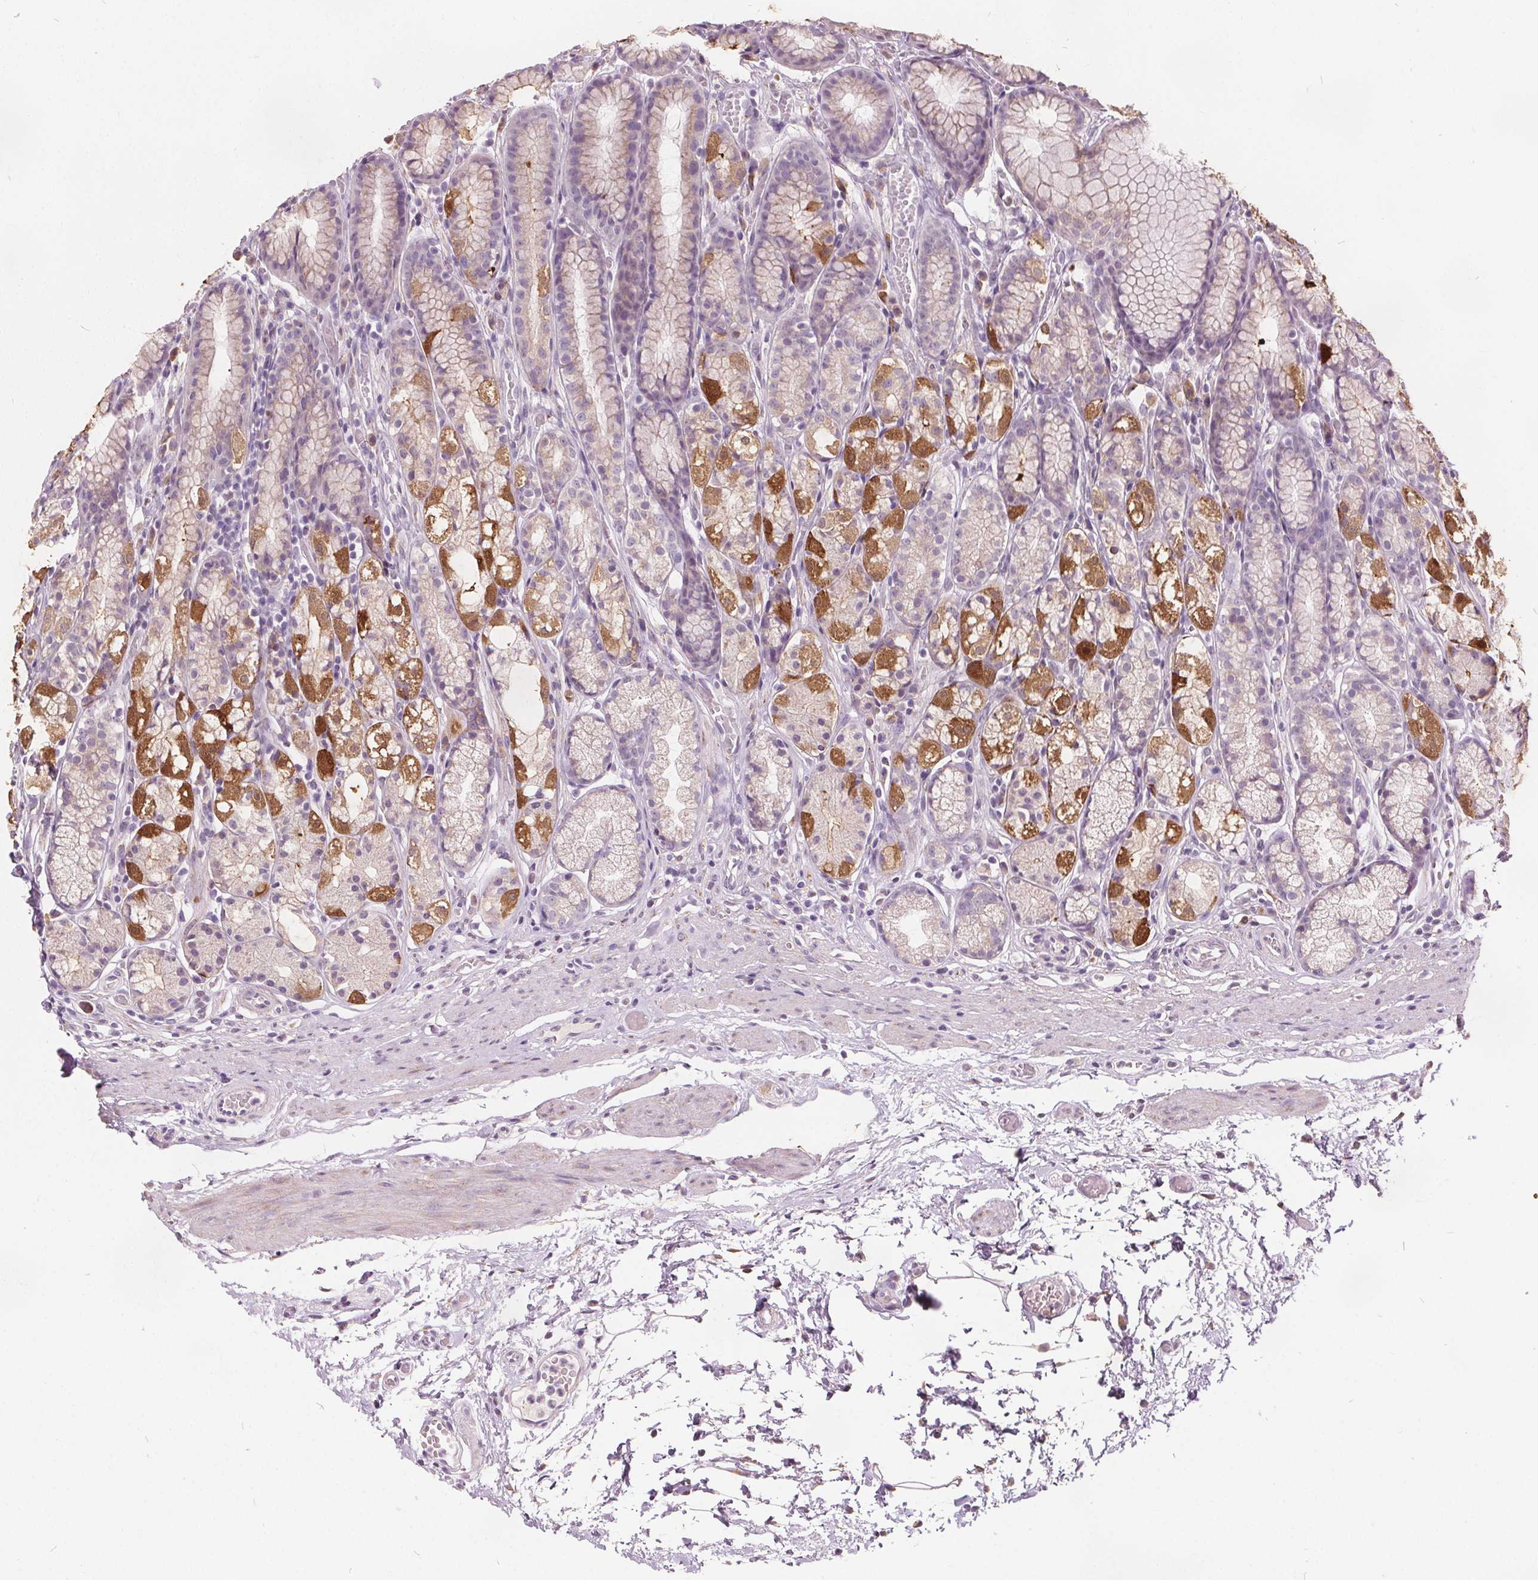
{"staining": {"intensity": "moderate", "quantity": "<25%", "location": "cytoplasmic/membranous"}, "tissue": "stomach", "cell_type": "Glandular cells", "image_type": "normal", "snomed": [{"axis": "morphology", "description": "Normal tissue, NOS"}, {"axis": "topography", "description": "Smooth muscle"}, {"axis": "topography", "description": "Stomach"}], "caption": "Immunohistochemical staining of unremarkable human stomach demonstrates moderate cytoplasmic/membranous protein expression in approximately <25% of glandular cells. (Stains: DAB in brown, nuclei in blue, Microscopy: brightfield microscopy at high magnification).", "gene": "ACOX2", "patient": {"sex": "male", "age": 70}}